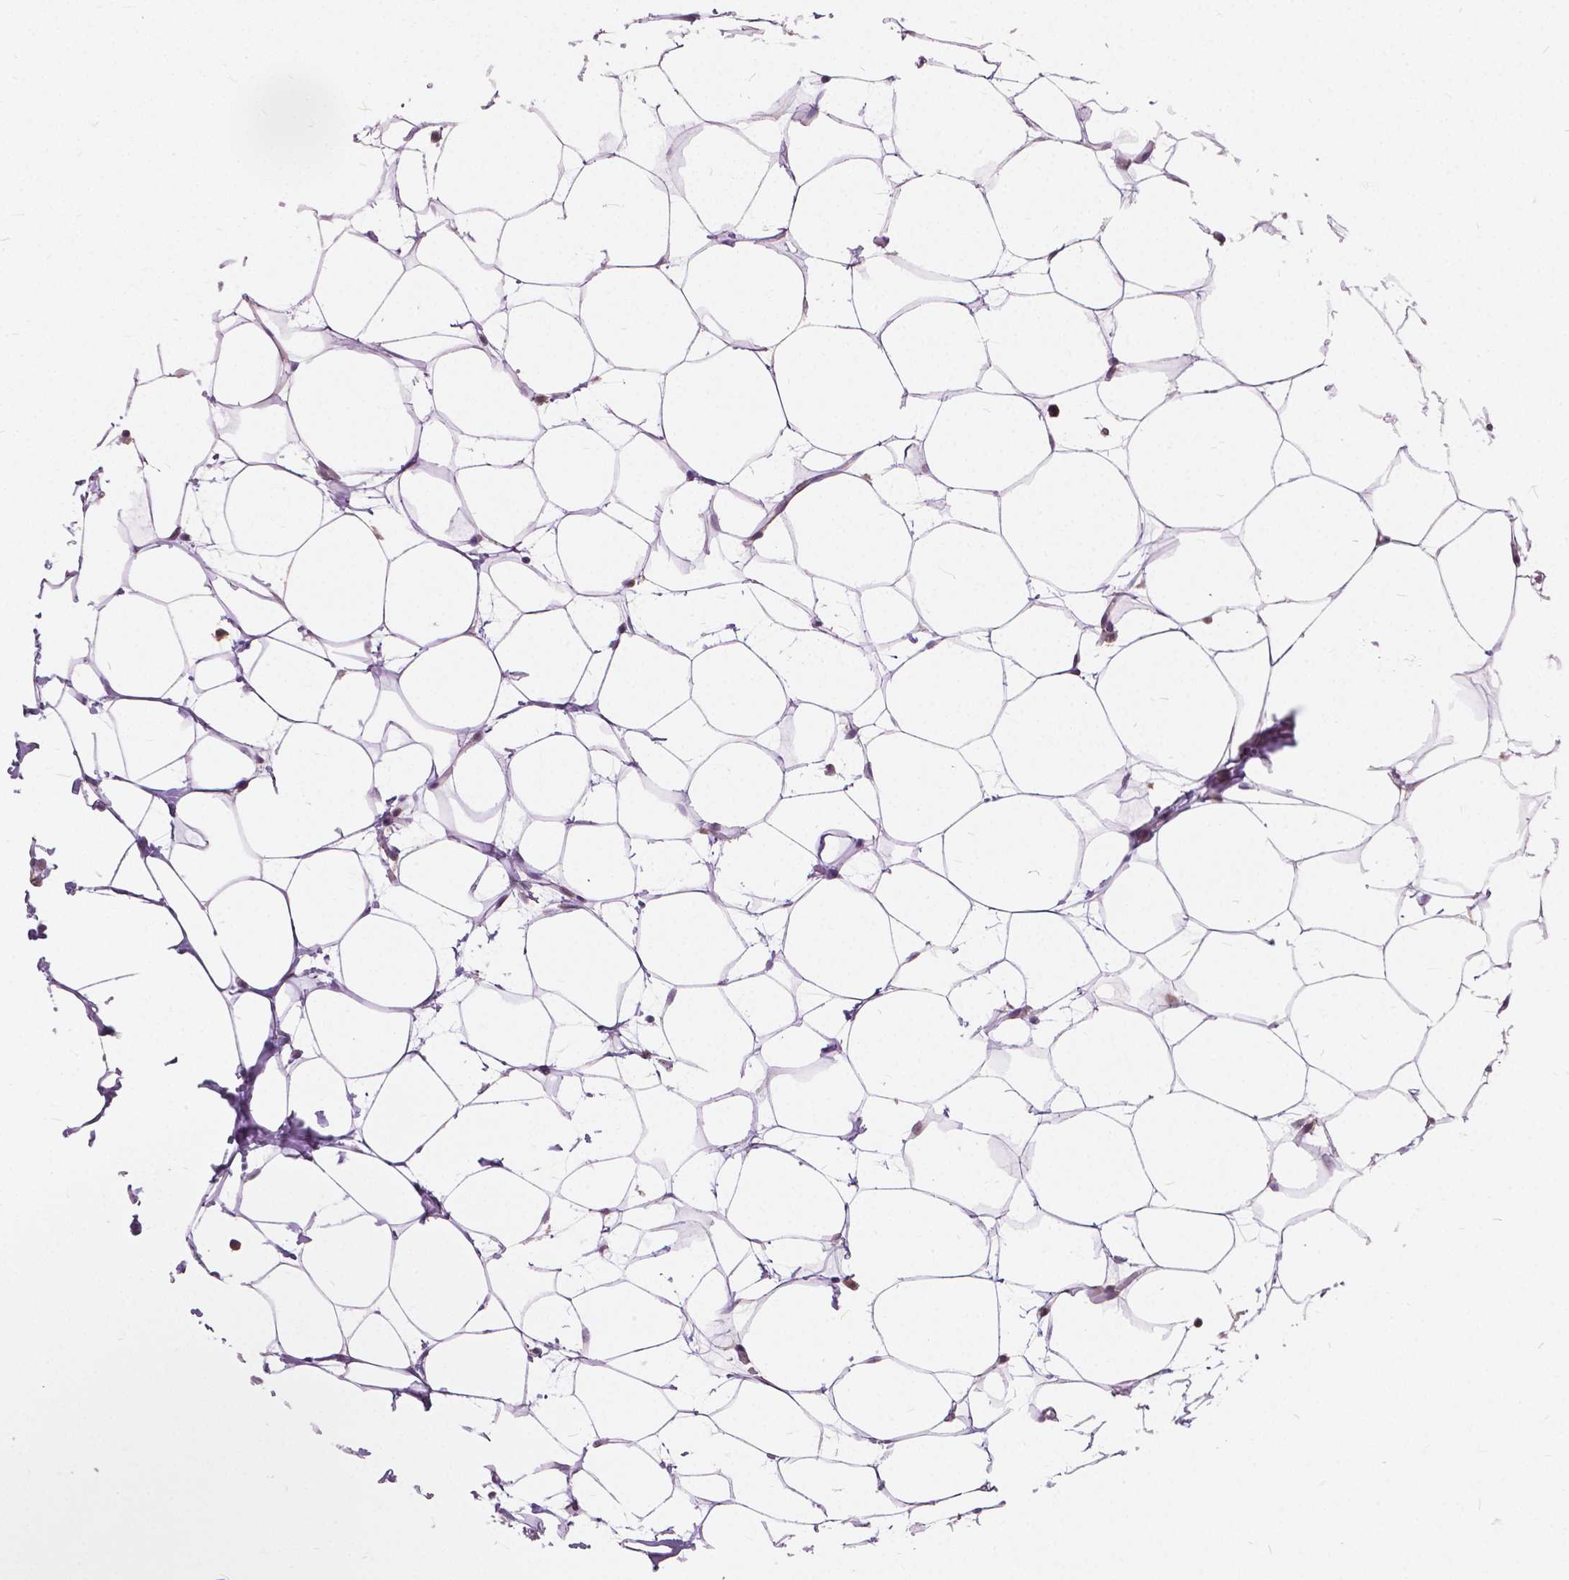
{"staining": {"intensity": "moderate", "quantity": "25%-75%", "location": "nuclear"}, "tissue": "breast", "cell_type": "Adipocytes", "image_type": "normal", "snomed": [{"axis": "morphology", "description": "Normal tissue, NOS"}, {"axis": "topography", "description": "Breast"}], "caption": "Human breast stained with a brown dye displays moderate nuclear positive staining in approximately 25%-75% of adipocytes.", "gene": "DLX6", "patient": {"sex": "female", "age": 27}}